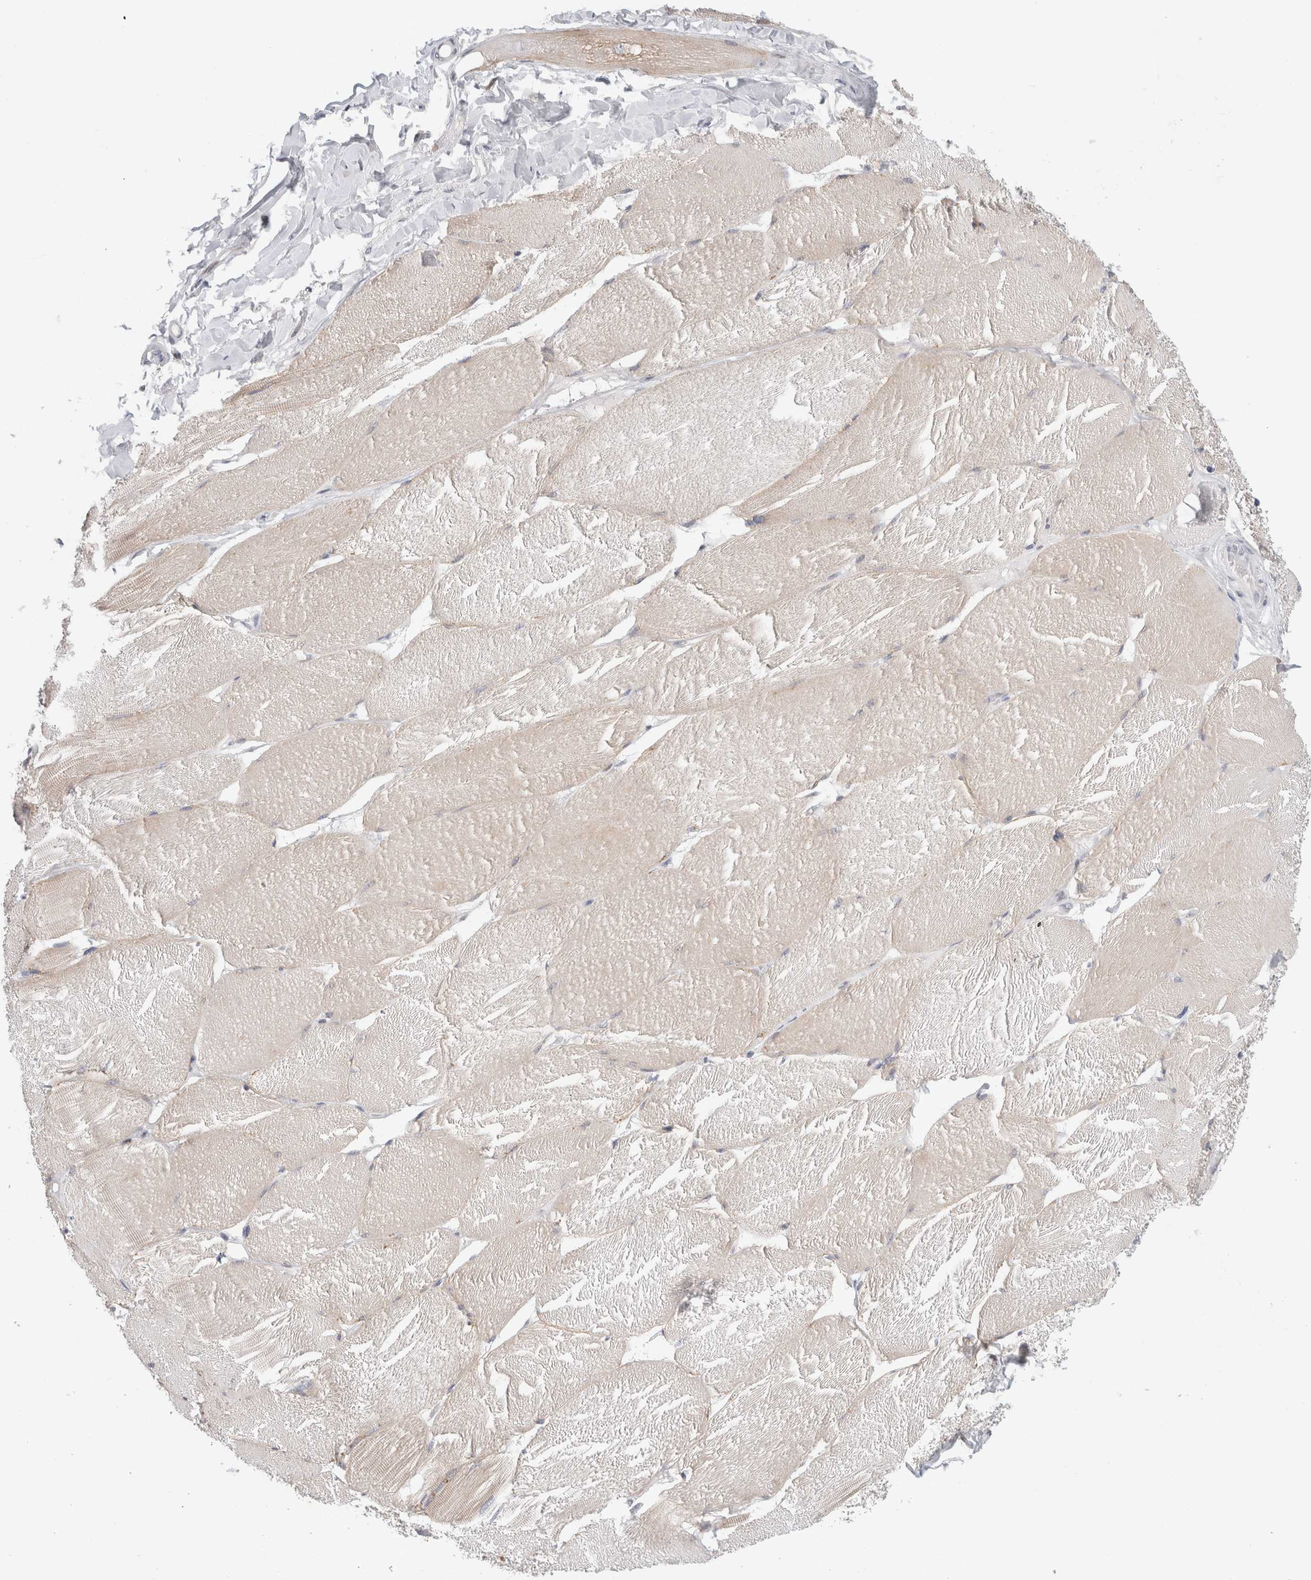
{"staining": {"intensity": "weak", "quantity": "<25%", "location": "cytoplasmic/membranous"}, "tissue": "skeletal muscle", "cell_type": "Myocytes", "image_type": "normal", "snomed": [{"axis": "morphology", "description": "Normal tissue, NOS"}, {"axis": "topography", "description": "Skin"}, {"axis": "topography", "description": "Skeletal muscle"}], "caption": "High magnification brightfield microscopy of unremarkable skeletal muscle stained with DAB (3,3'-diaminobenzidine) (brown) and counterstained with hematoxylin (blue): myocytes show no significant staining. (DAB immunohistochemistry visualized using brightfield microscopy, high magnification).", "gene": "KNL1", "patient": {"sex": "male", "age": 83}}